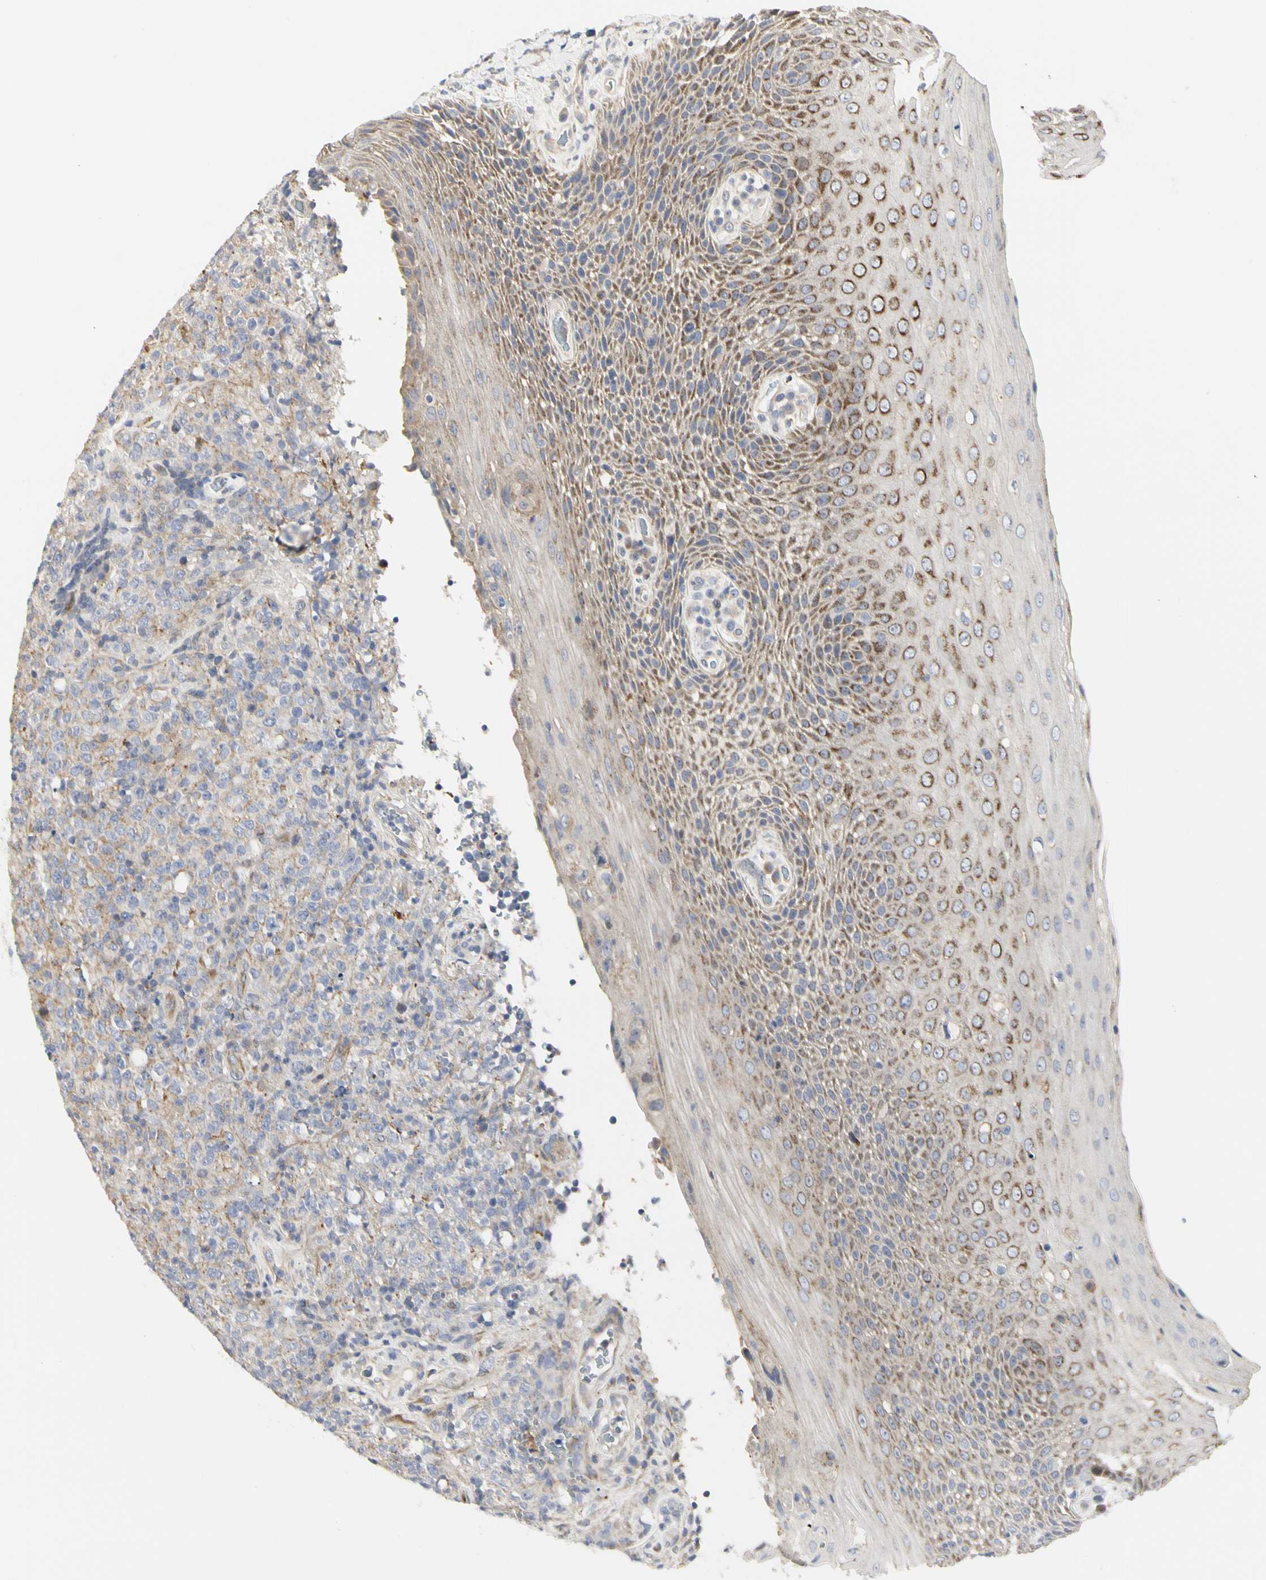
{"staining": {"intensity": "weak", "quantity": "25%-75%", "location": "cytoplasmic/membranous"}, "tissue": "lymphoma", "cell_type": "Tumor cells", "image_type": "cancer", "snomed": [{"axis": "morphology", "description": "Malignant lymphoma, non-Hodgkin's type, High grade"}, {"axis": "topography", "description": "Tonsil"}], "caption": "A photomicrograph showing weak cytoplasmic/membranous staining in approximately 25%-75% of tumor cells in lymphoma, as visualized by brown immunohistochemical staining.", "gene": "SHANK2", "patient": {"sex": "female", "age": 36}}